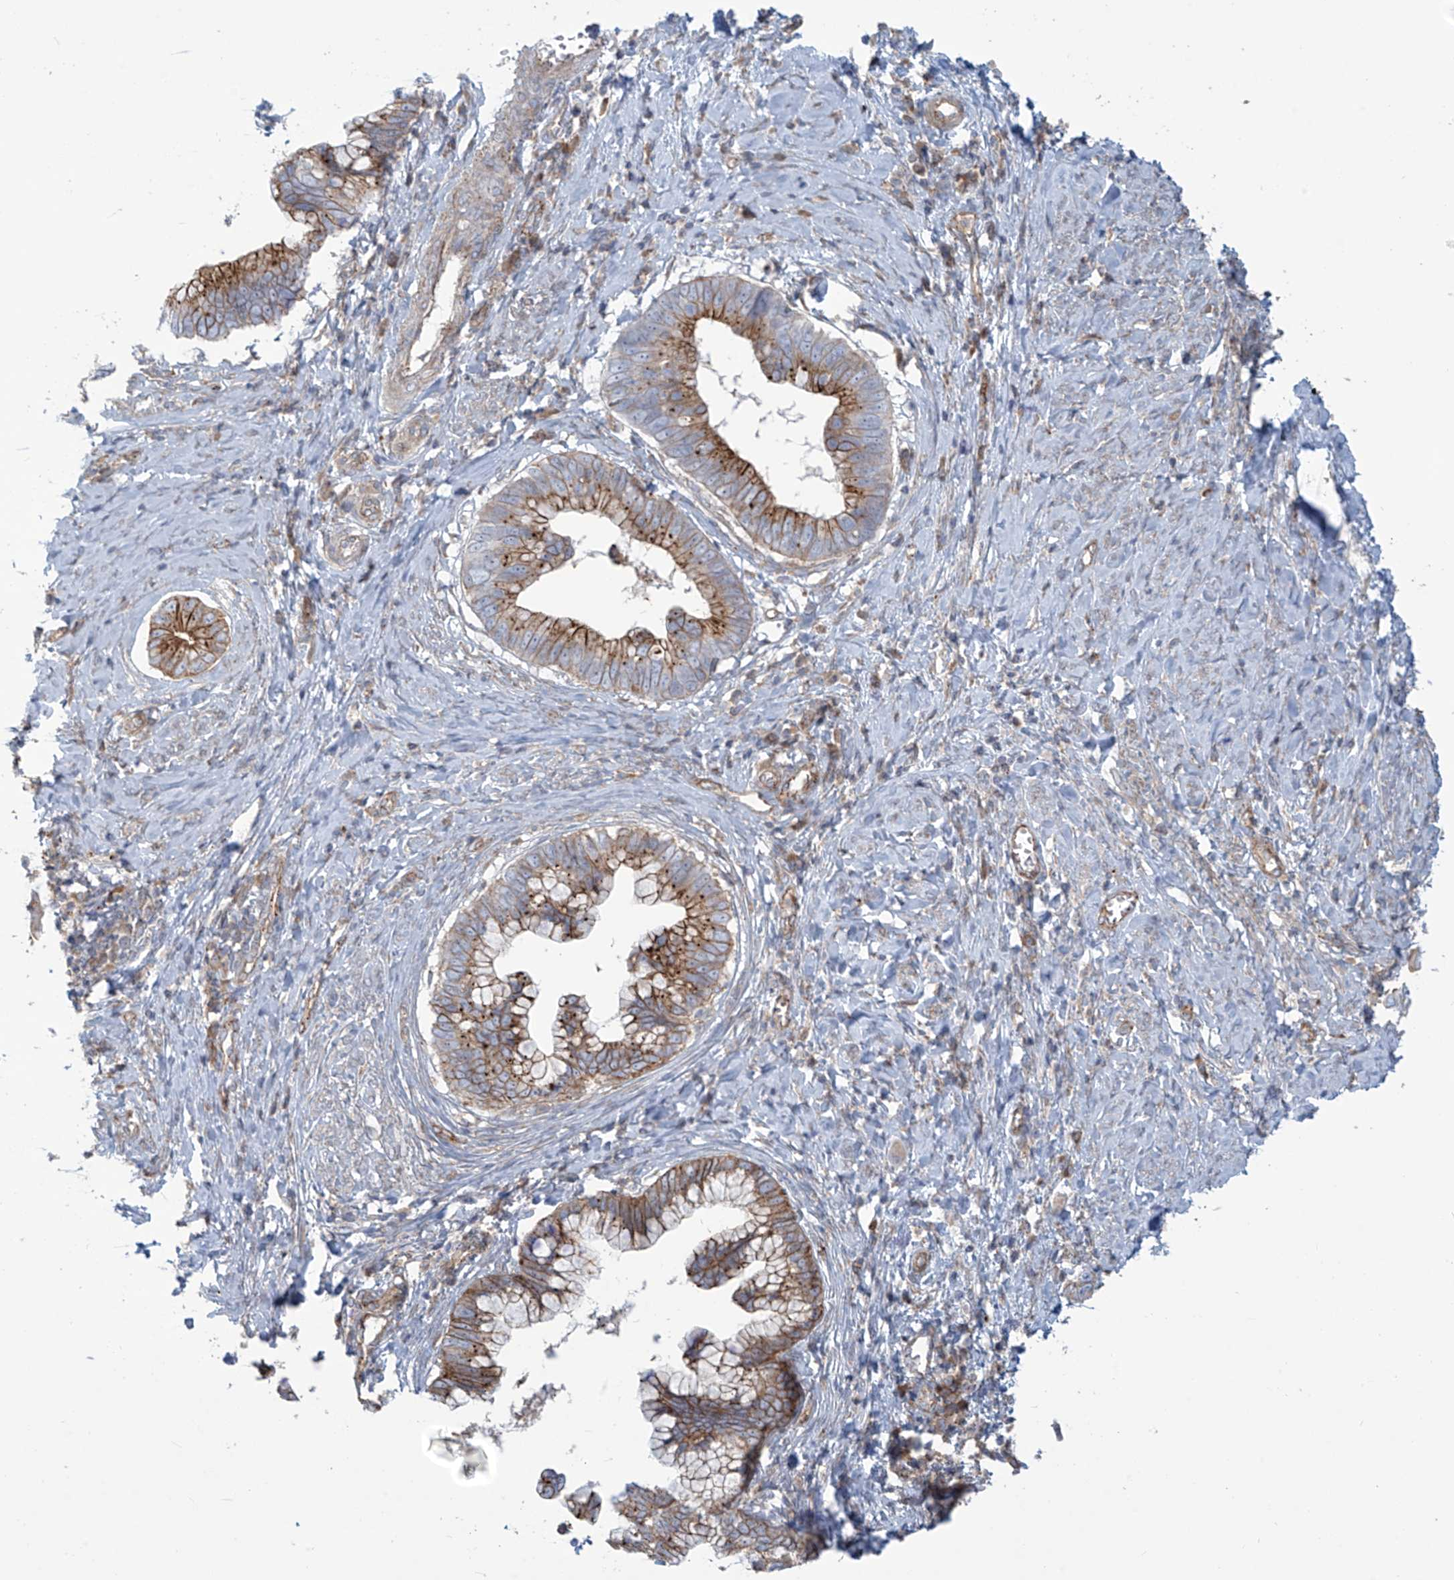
{"staining": {"intensity": "moderate", "quantity": ">75%", "location": "cytoplasmic/membranous"}, "tissue": "cervical cancer", "cell_type": "Tumor cells", "image_type": "cancer", "snomed": [{"axis": "morphology", "description": "Adenocarcinoma, NOS"}, {"axis": "topography", "description": "Cervix"}], "caption": "IHC of cervical cancer (adenocarcinoma) exhibits medium levels of moderate cytoplasmic/membranous staining in about >75% of tumor cells.", "gene": "LZTS3", "patient": {"sex": "female", "age": 44}}